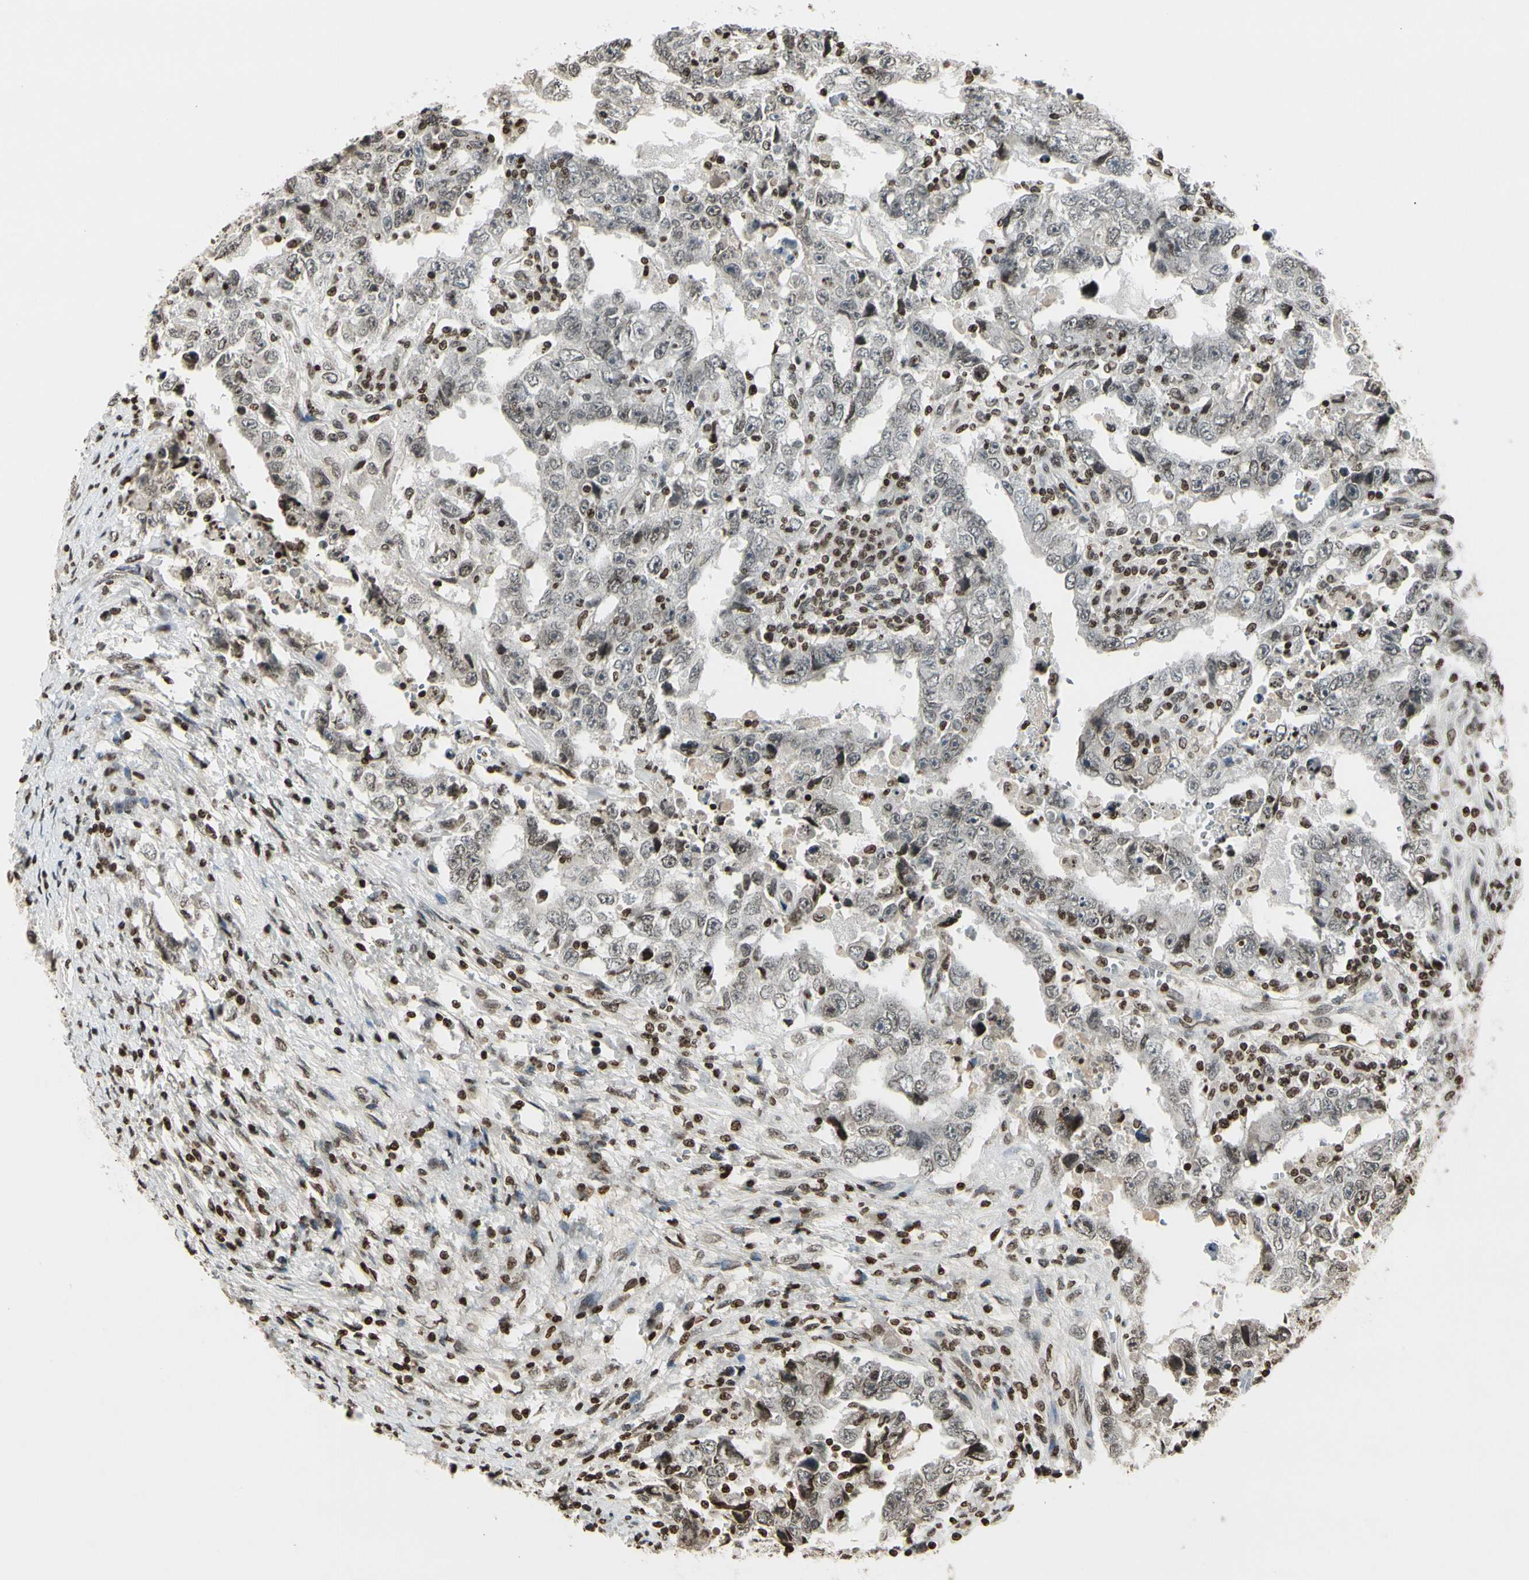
{"staining": {"intensity": "weak", "quantity": "25%-75%", "location": "nuclear"}, "tissue": "testis cancer", "cell_type": "Tumor cells", "image_type": "cancer", "snomed": [{"axis": "morphology", "description": "Carcinoma, Embryonal, NOS"}, {"axis": "topography", "description": "Testis"}], "caption": "Immunohistochemical staining of human testis cancer displays low levels of weak nuclear protein staining in about 25%-75% of tumor cells.", "gene": "RORA", "patient": {"sex": "male", "age": 26}}